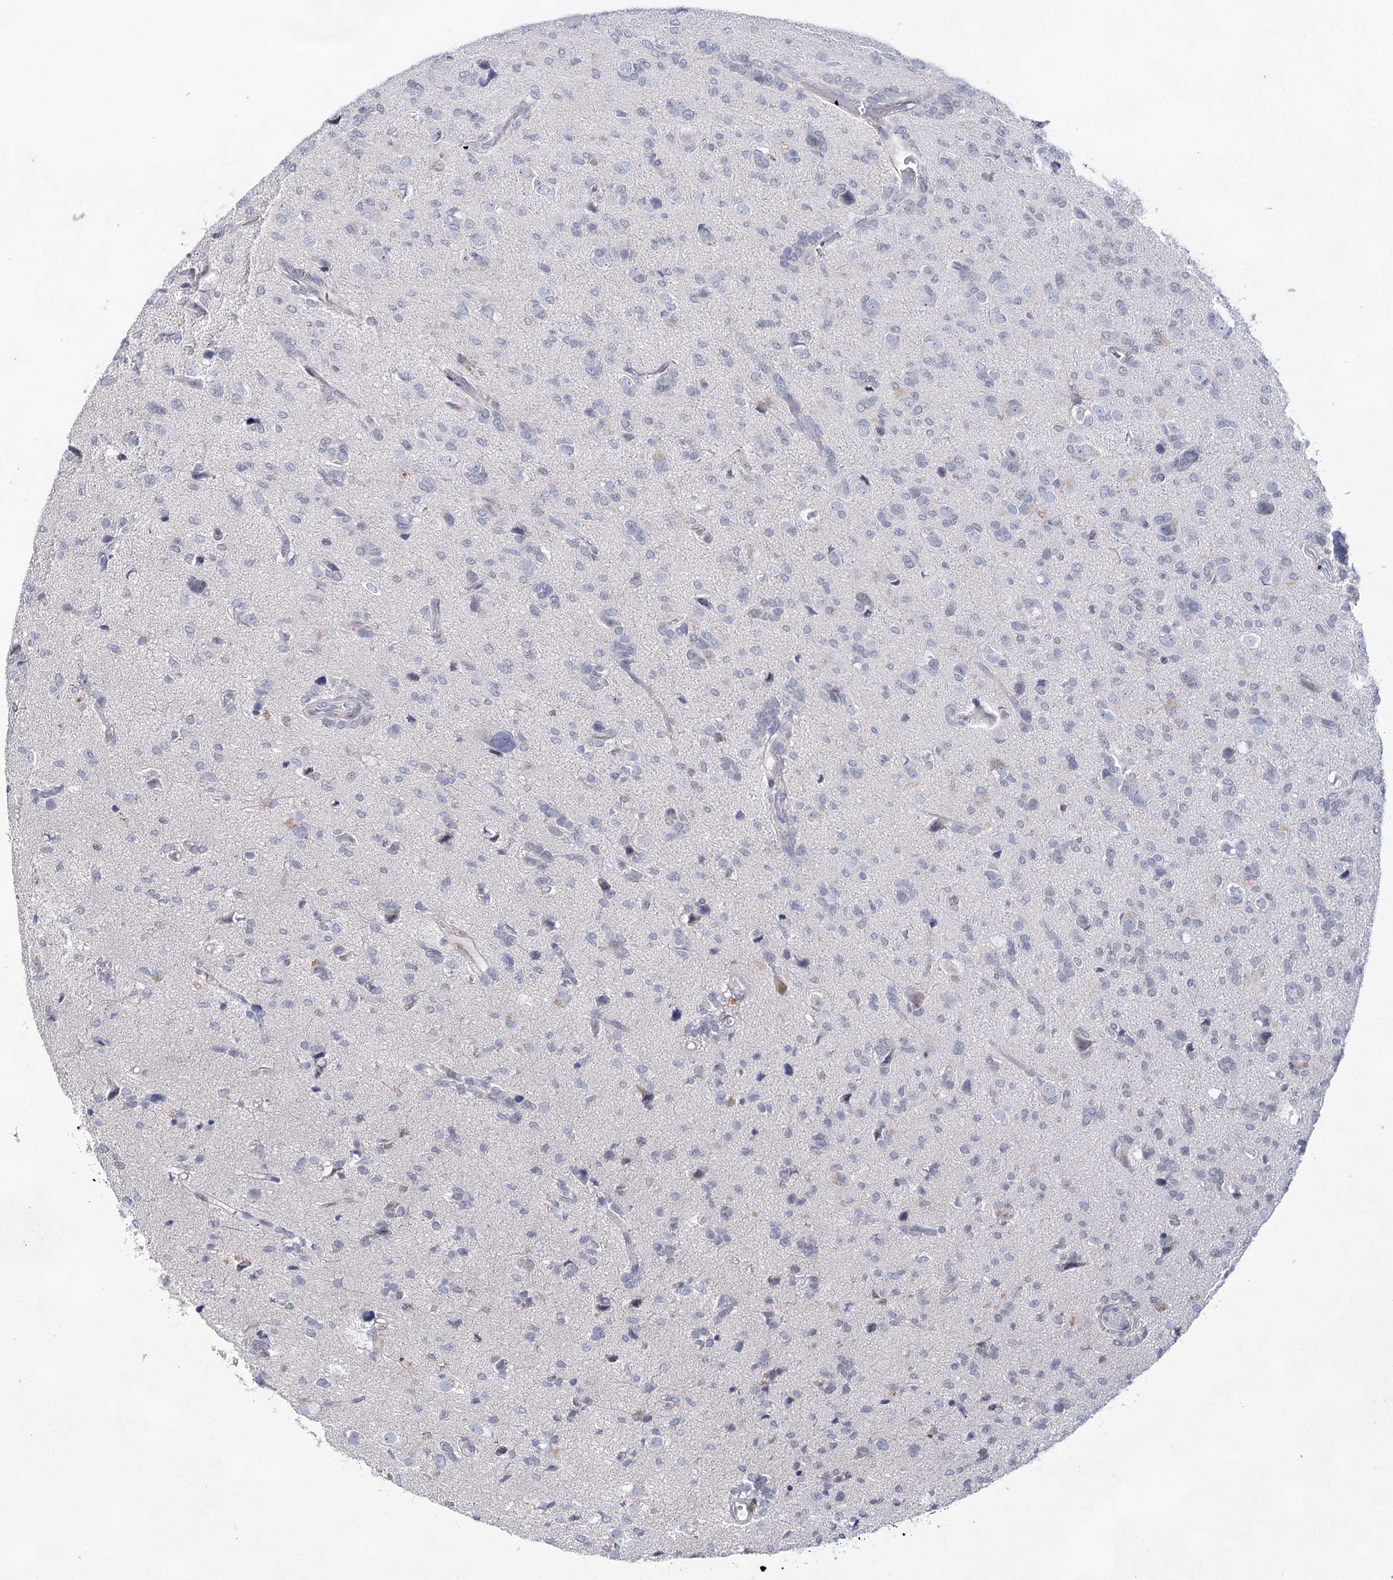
{"staining": {"intensity": "negative", "quantity": "none", "location": "none"}, "tissue": "glioma", "cell_type": "Tumor cells", "image_type": "cancer", "snomed": [{"axis": "morphology", "description": "Glioma, malignant, High grade"}, {"axis": "topography", "description": "Brain"}], "caption": "Protein analysis of glioma reveals no significant staining in tumor cells.", "gene": "UGDH", "patient": {"sex": "female", "age": 59}}